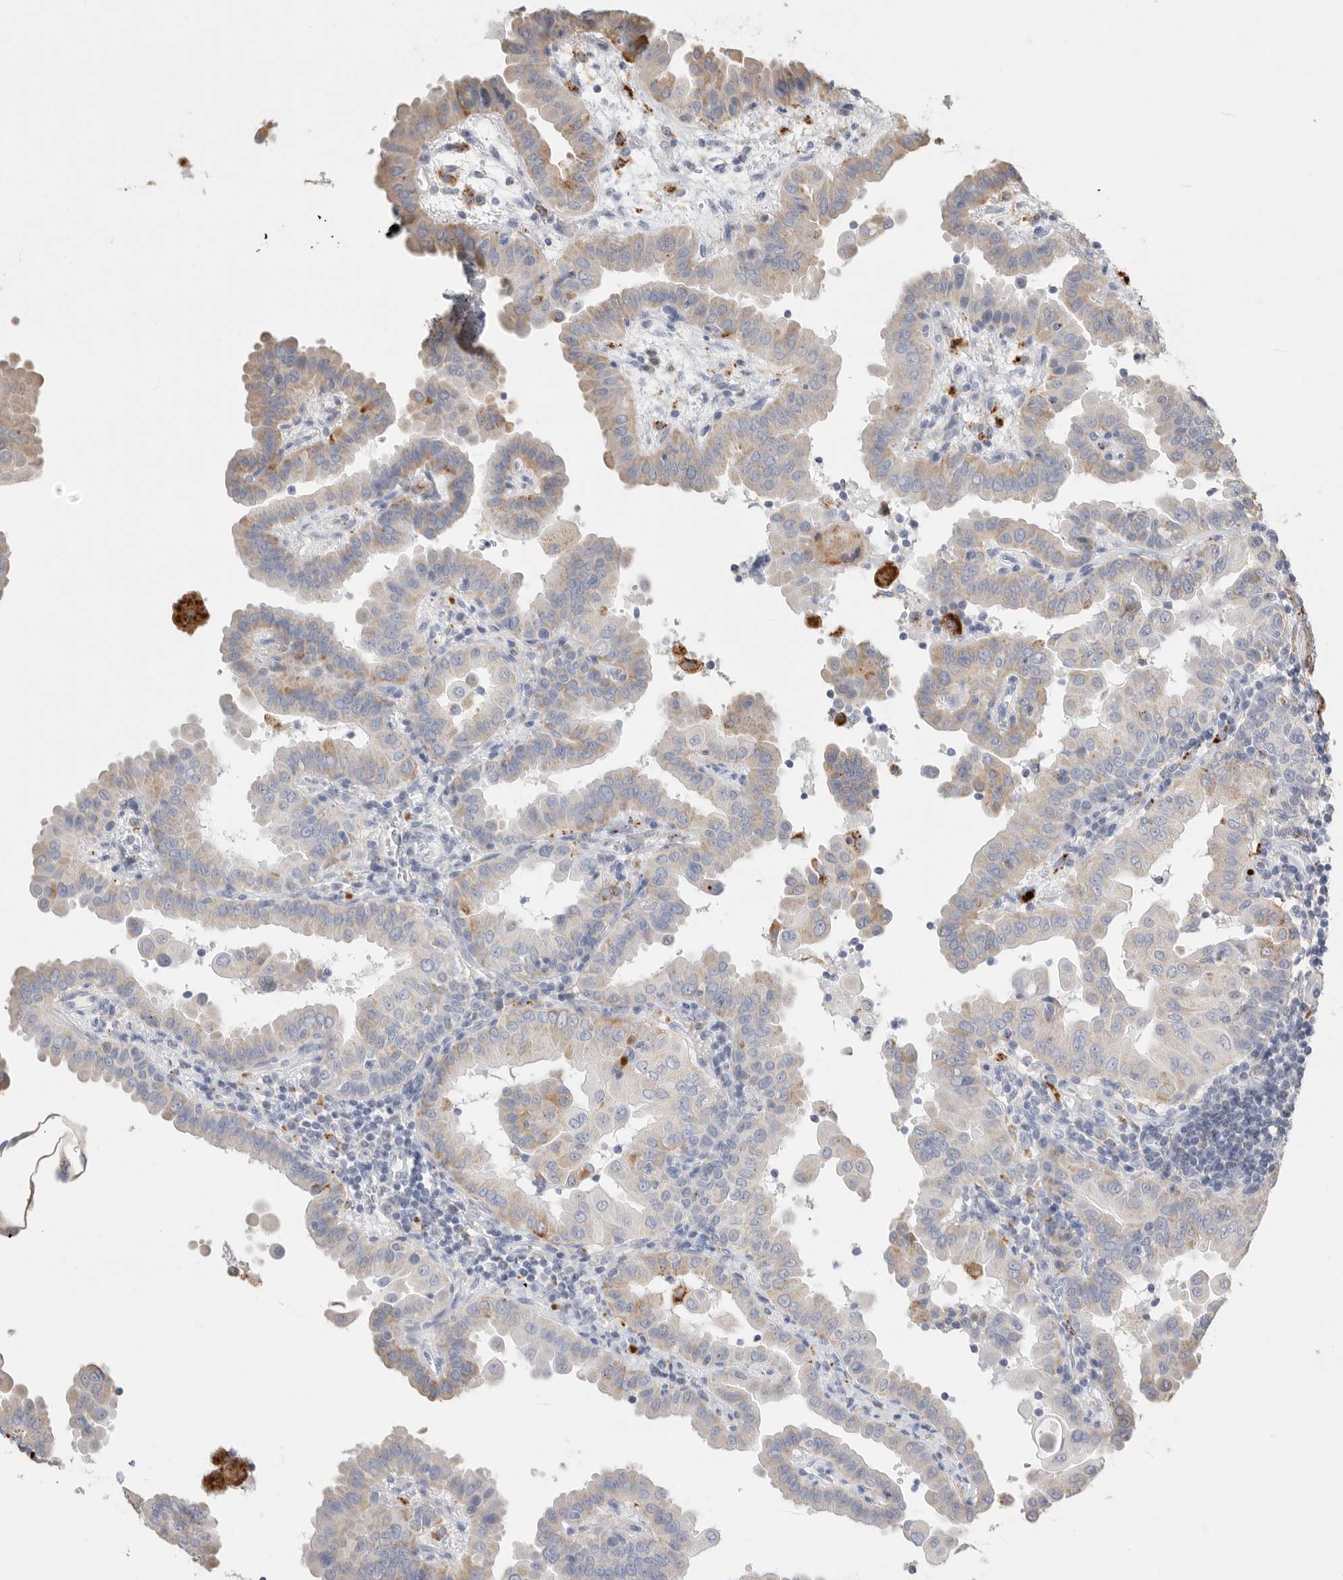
{"staining": {"intensity": "weak", "quantity": "25%-75%", "location": "cytoplasmic/membranous"}, "tissue": "thyroid cancer", "cell_type": "Tumor cells", "image_type": "cancer", "snomed": [{"axis": "morphology", "description": "Papillary adenocarcinoma, NOS"}, {"axis": "topography", "description": "Thyroid gland"}], "caption": "Thyroid cancer stained with a brown dye reveals weak cytoplasmic/membranous positive positivity in approximately 25%-75% of tumor cells.", "gene": "GGH", "patient": {"sex": "male", "age": 33}}